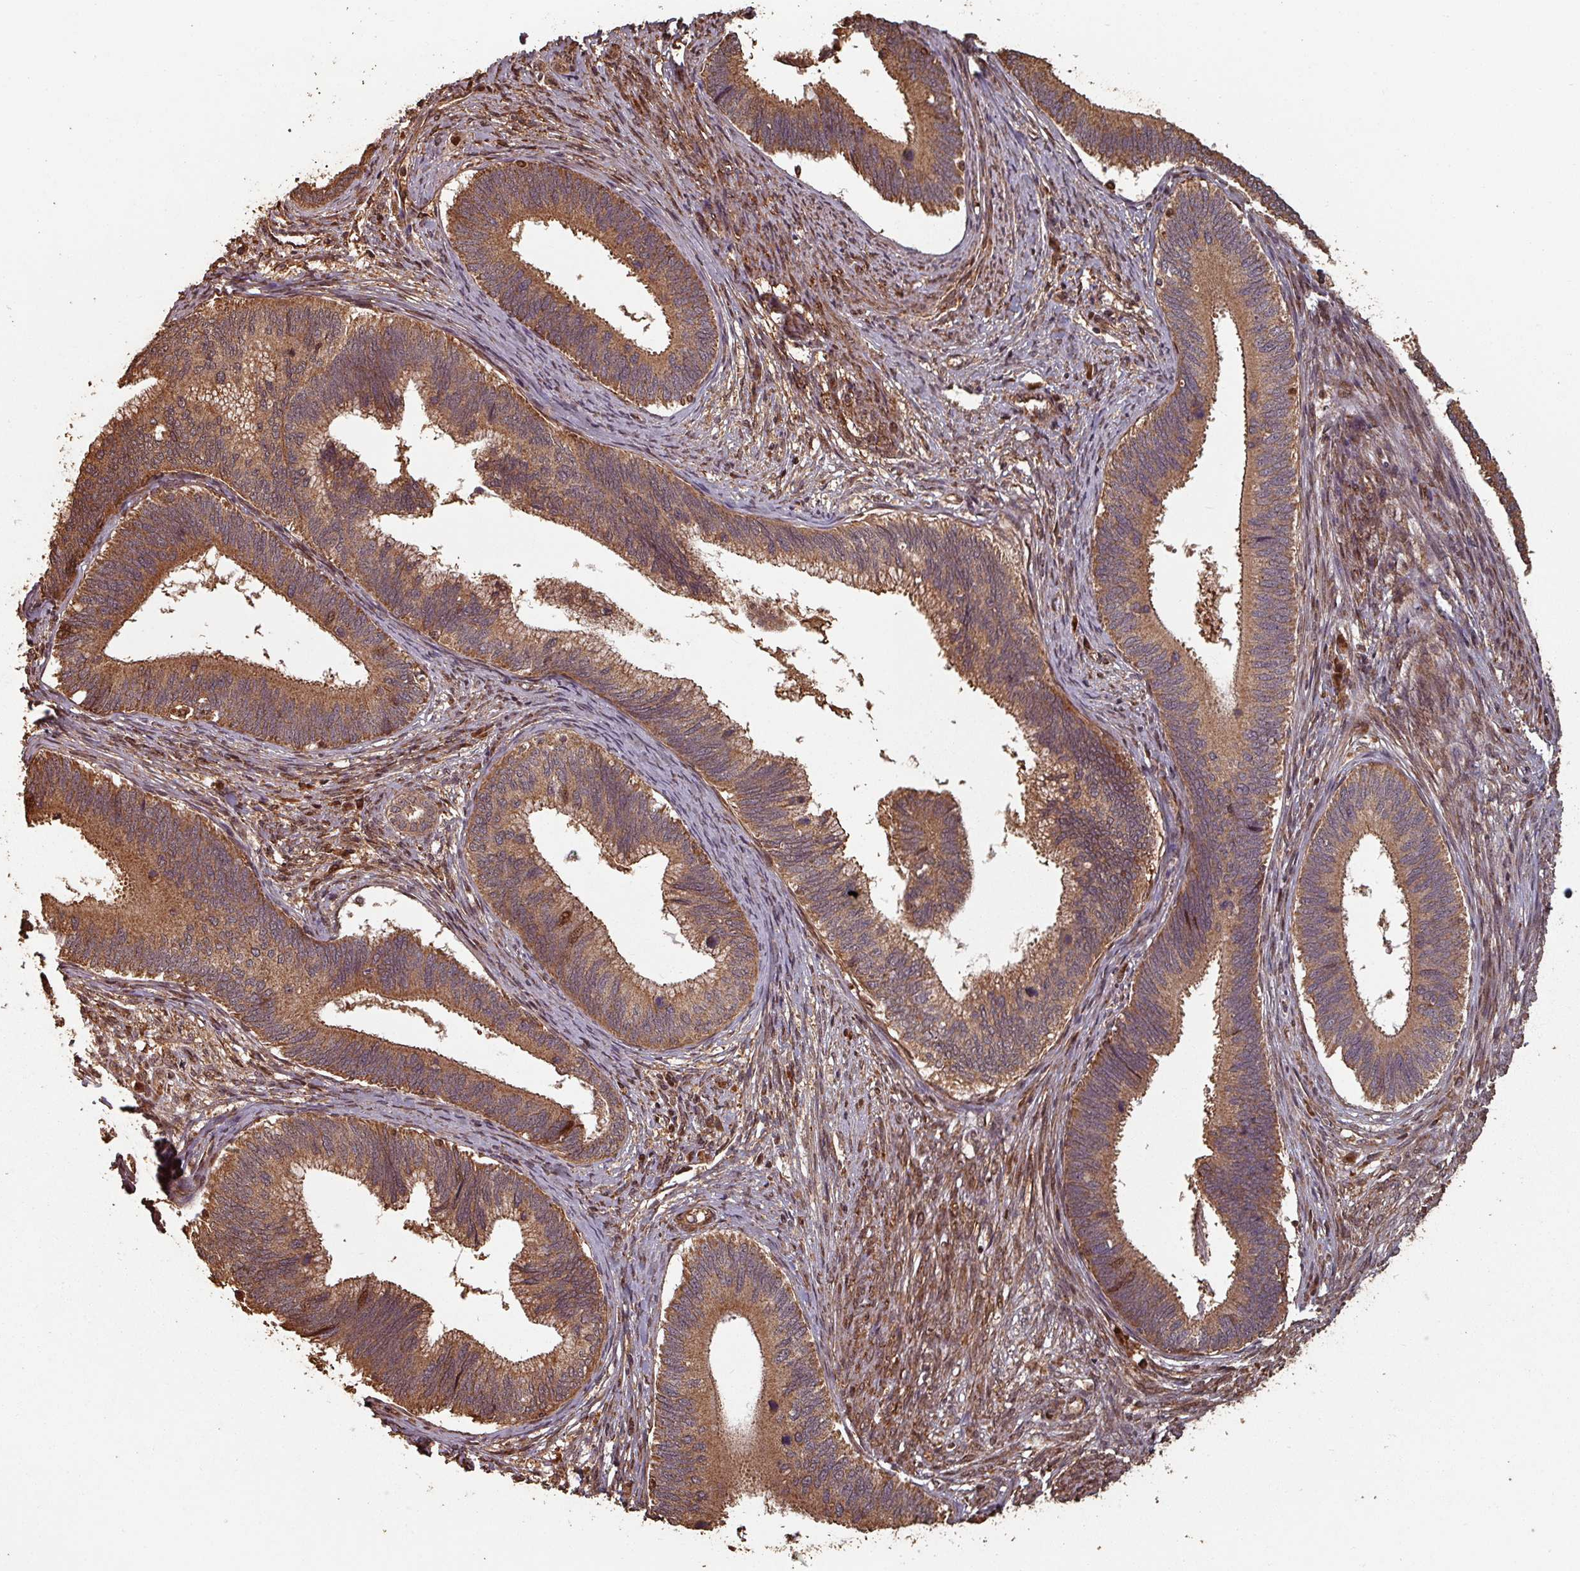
{"staining": {"intensity": "moderate", "quantity": ">75%", "location": "cytoplasmic/membranous"}, "tissue": "cervical cancer", "cell_type": "Tumor cells", "image_type": "cancer", "snomed": [{"axis": "morphology", "description": "Adenocarcinoma, NOS"}, {"axis": "topography", "description": "Cervix"}], "caption": "This photomicrograph displays adenocarcinoma (cervical) stained with immunohistochemistry (IHC) to label a protein in brown. The cytoplasmic/membranous of tumor cells show moderate positivity for the protein. Nuclei are counter-stained blue.", "gene": "EID1", "patient": {"sex": "female", "age": 42}}